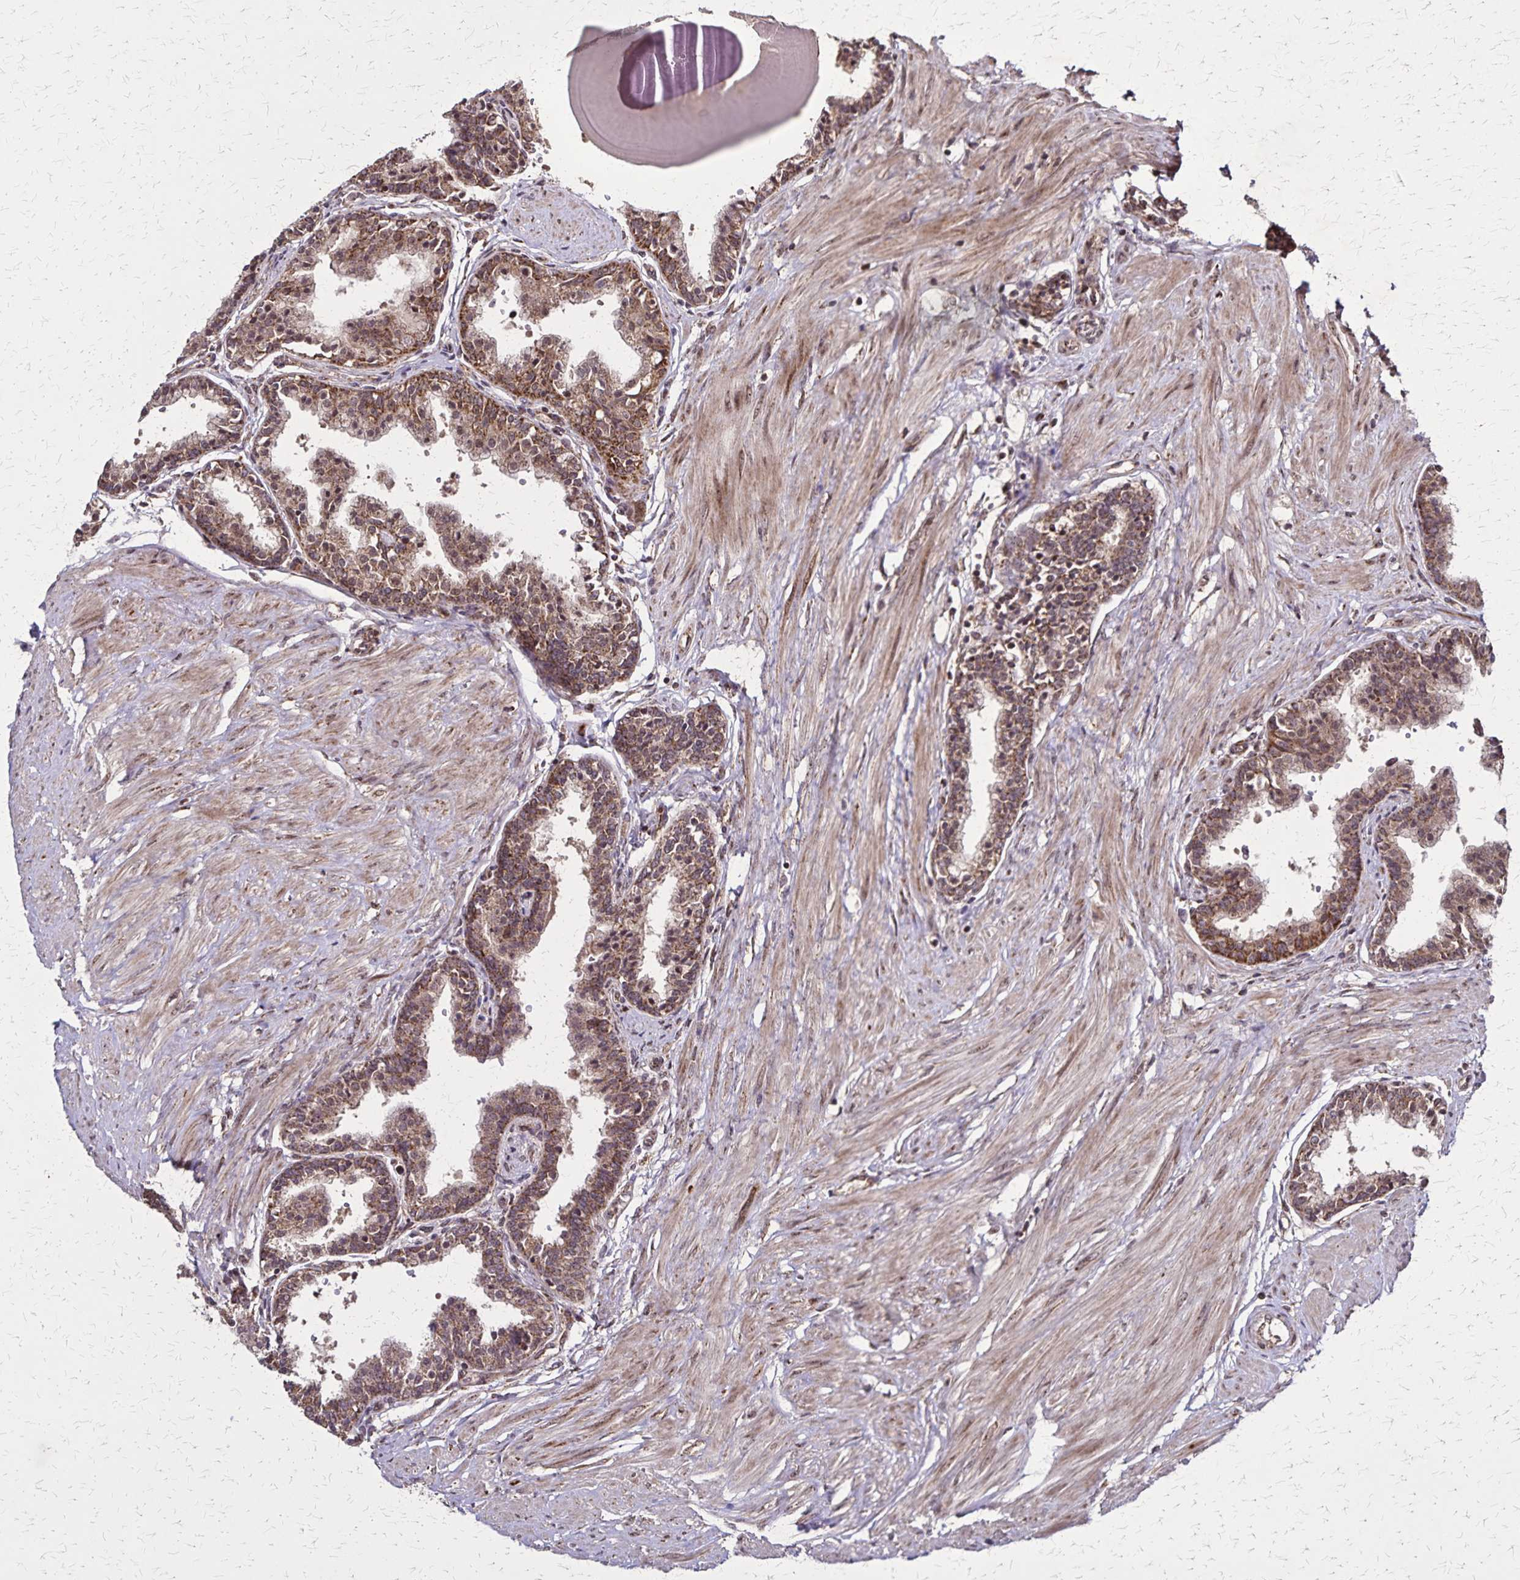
{"staining": {"intensity": "moderate", "quantity": "25%-75%", "location": "cytoplasmic/membranous,nuclear"}, "tissue": "prostate", "cell_type": "Glandular cells", "image_type": "normal", "snomed": [{"axis": "morphology", "description": "Normal tissue, NOS"}, {"axis": "topography", "description": "Prostate"}], "caption": "Prostate stained with immunohistochemistry displays moderate cytoplasmic/membranous,nuclear positivity in about 25%-75% of glandular cells. Using DAB (brown) and hematoxylin (blue) stains, captured at high magnification using brightfield microscopy.", "gene": "NFS1", "patient": {"sex": "male", "age": 55}}